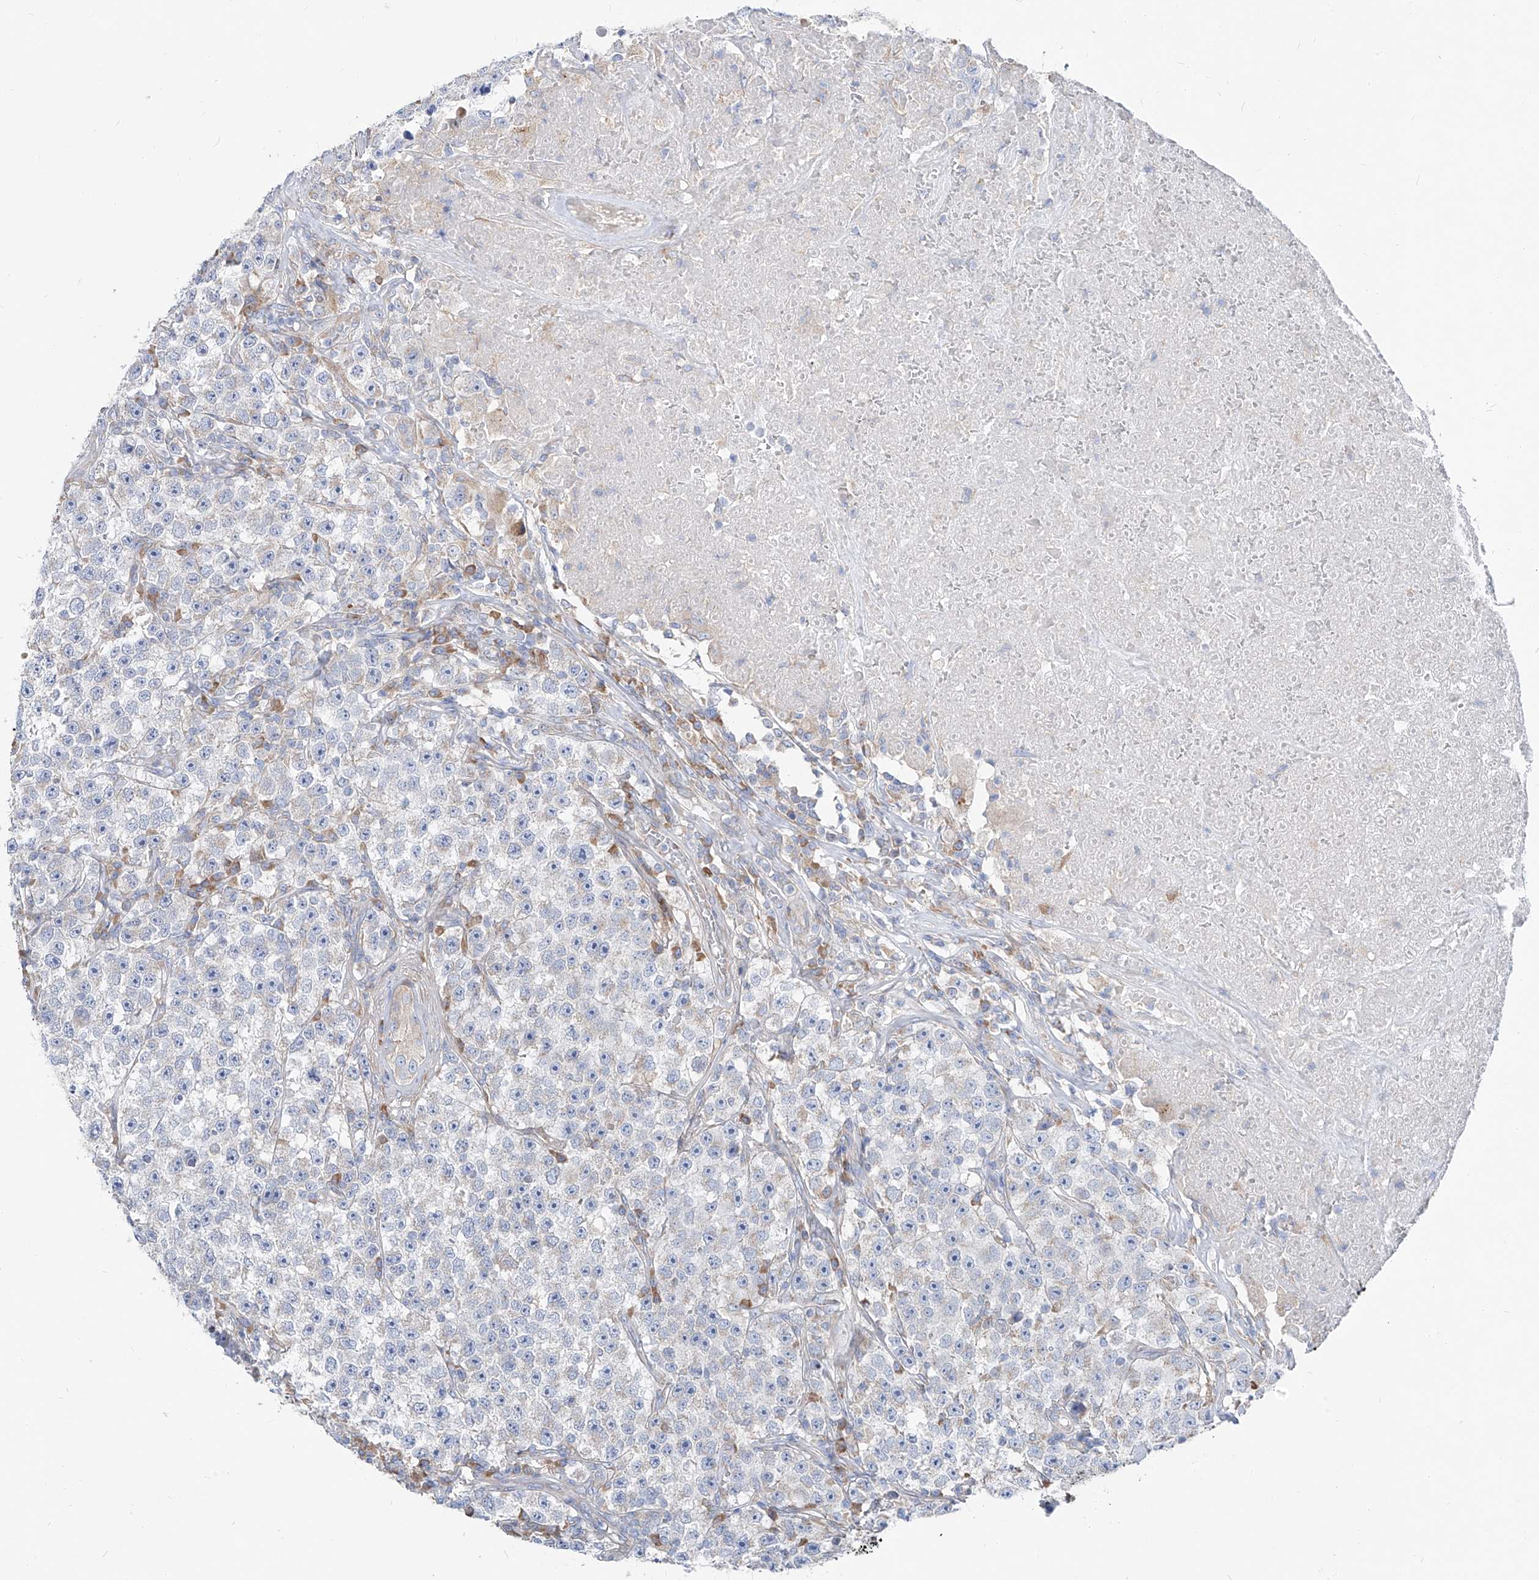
{"staining": {"intensity": "negative", "quantity": "none", "location": "none"}, "tissue": "testis cancer", "cell_type": "Tumor cells", "image_type": "cancer", "snomed": [{"axis": "morphology", "description": "Seminoma, NOS"}, {"axis": "topography", "description": "Testis"}], "caption": "The photomicrograph demonstrates no significant expression in tumor cells of seminoma (testis).", "gene": "UFL1", "patient": {"sex": "male", "age": 22}}